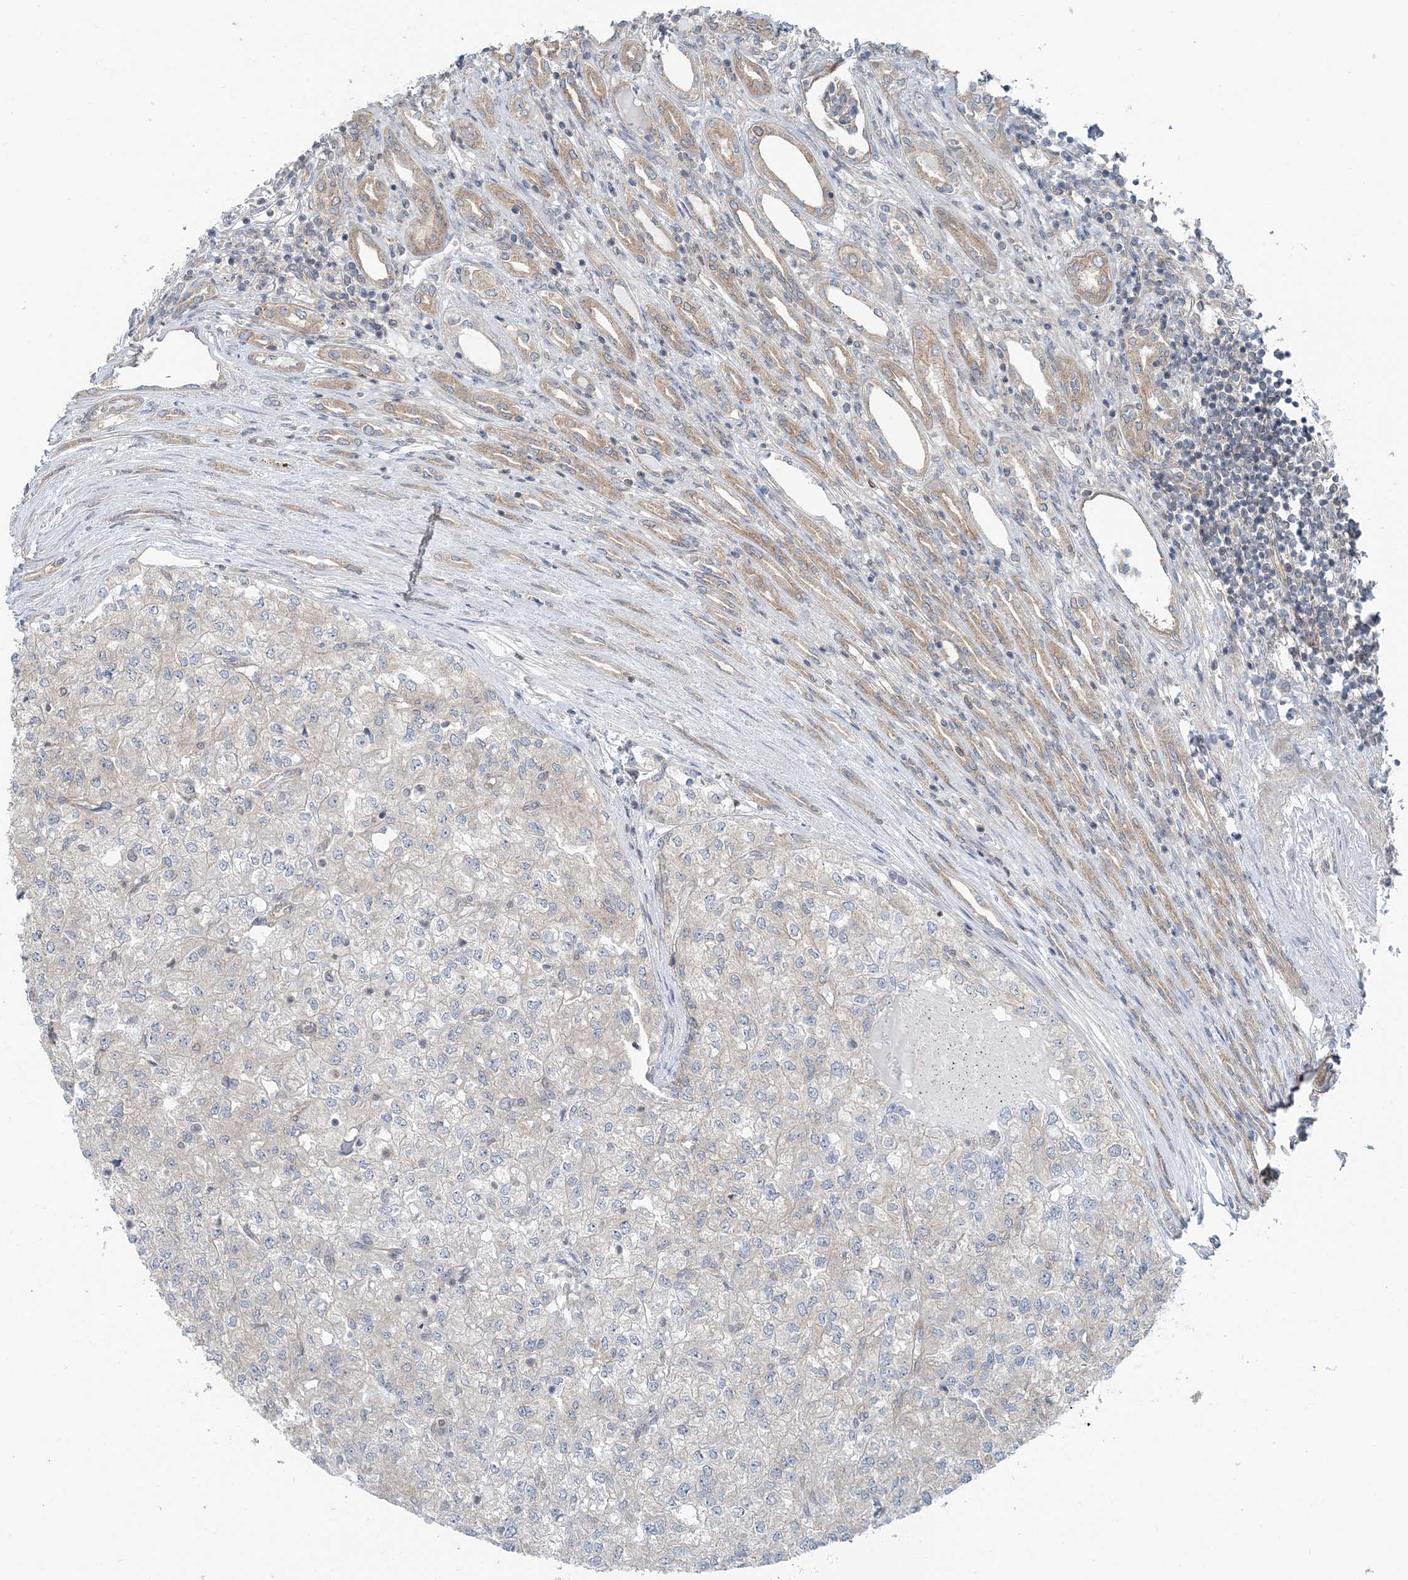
{"staining": {"intensity": "negative", "quantity": "none", "location": "none"}, "tissue": "renal cancer", "cell_type": "Tumor cells", "image_type": "cancer", "snomed": [{"axis": "morphology", "description": "Adenocarcinoma, NOS"}, {"axis": "topography", "description": "Kidney"}], "caption": "Tumor cells are negative for brown protein staining in renal adenocarcinoma.", "gene": "MOB4", "patient": {"sex": "female", "age": 54}}